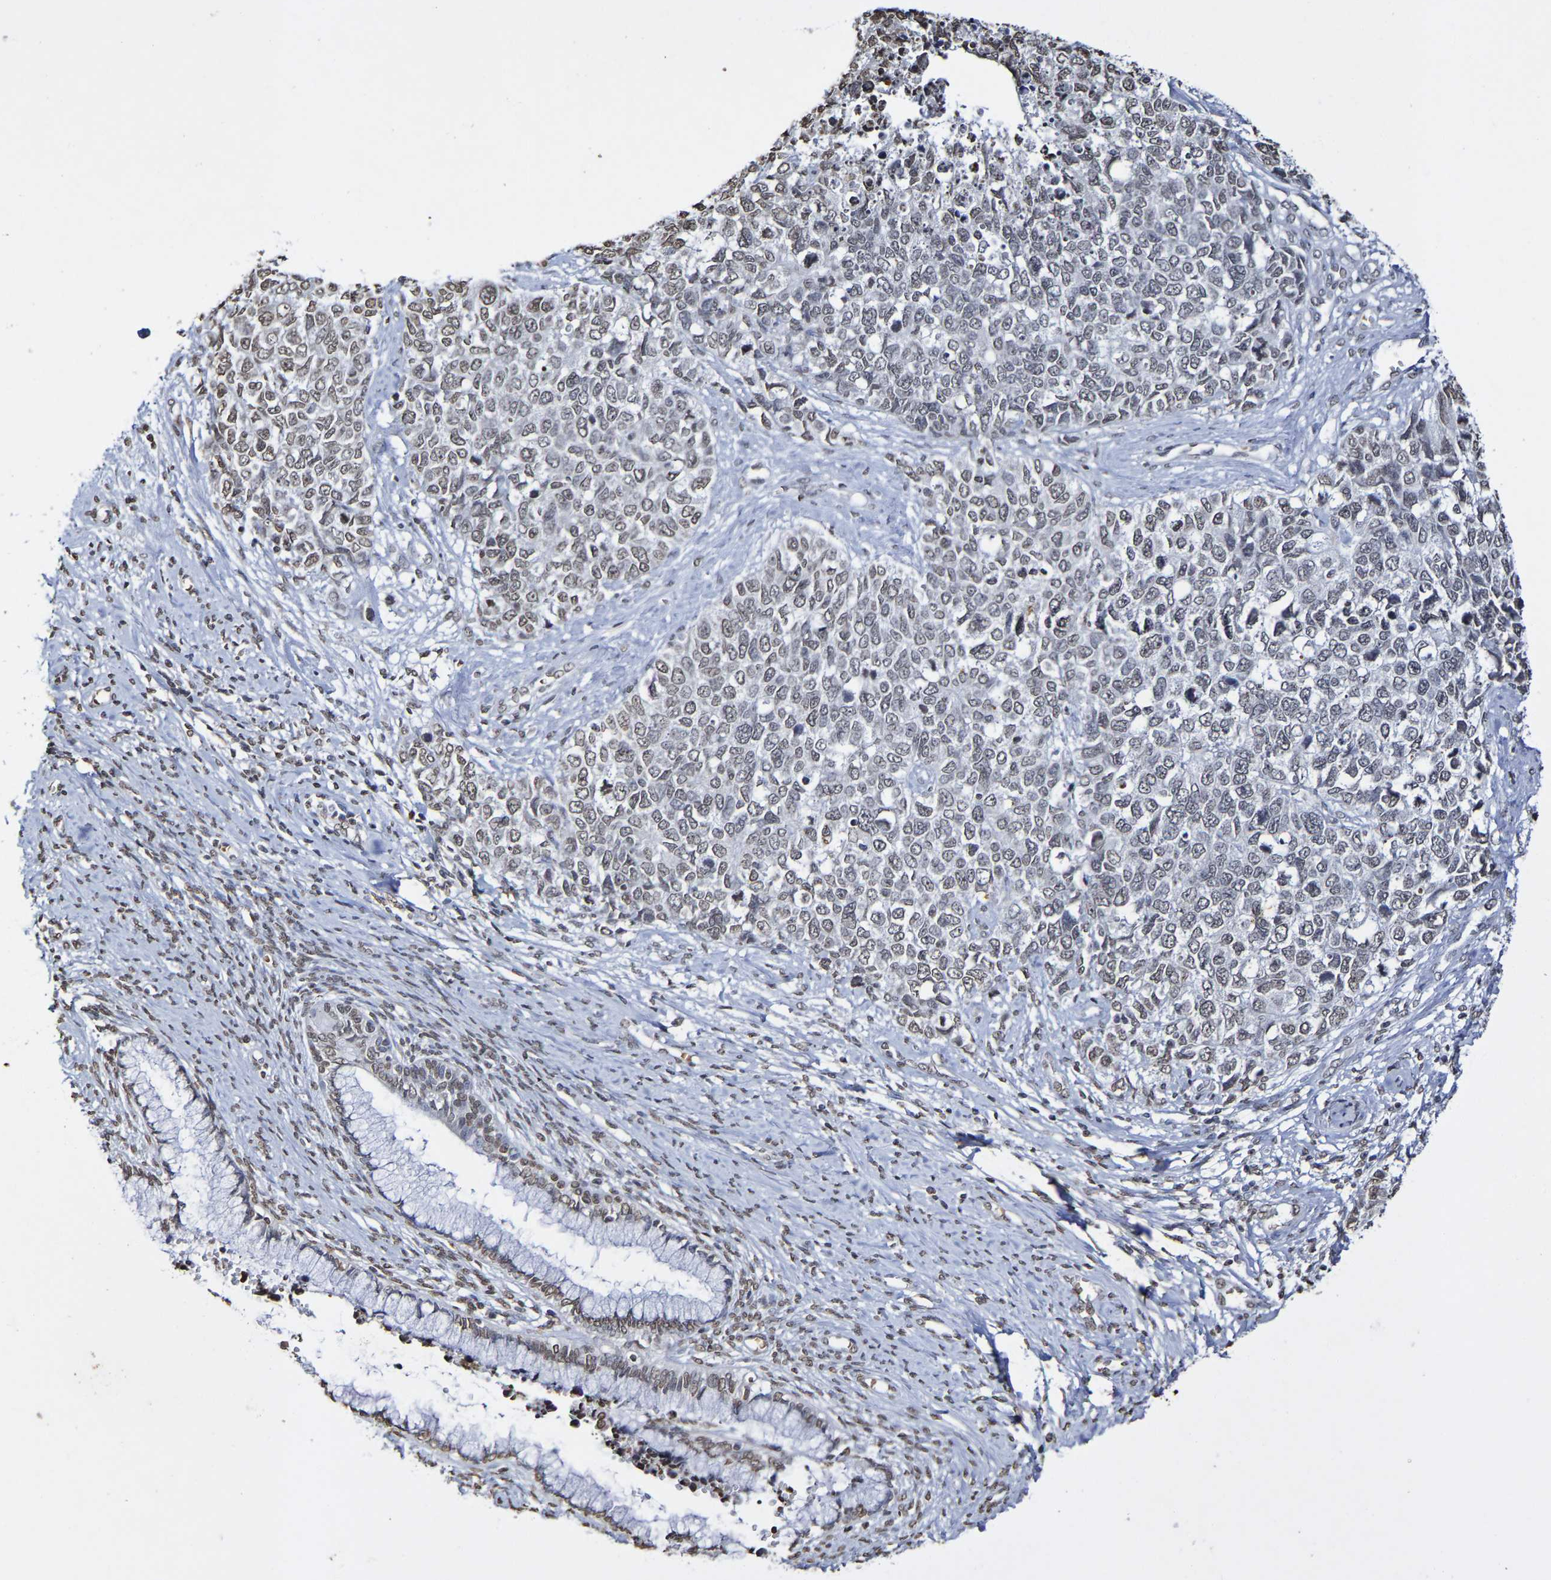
{"staining": {"intensity": "weak", "quantity": "<25%", "location": "nuclear"}, "tissue": "cervical cancer", "cell_type": "Tumor cells", "image_type": "cancer", "snomed": [{"axis": "morphology", "description": "Squamous cell carcinoma, NOS"}, {"axis": "topography", "description": "Cervix"}], "caption": "DAB (3,3'-diaminobenzidine) immunohistochemical staining of squamous cell carcinoma (cervical) exhibits no significant expression in tumor cells.", "gene": "ATF4", "patient": {"sex": "female", "age": 63}}